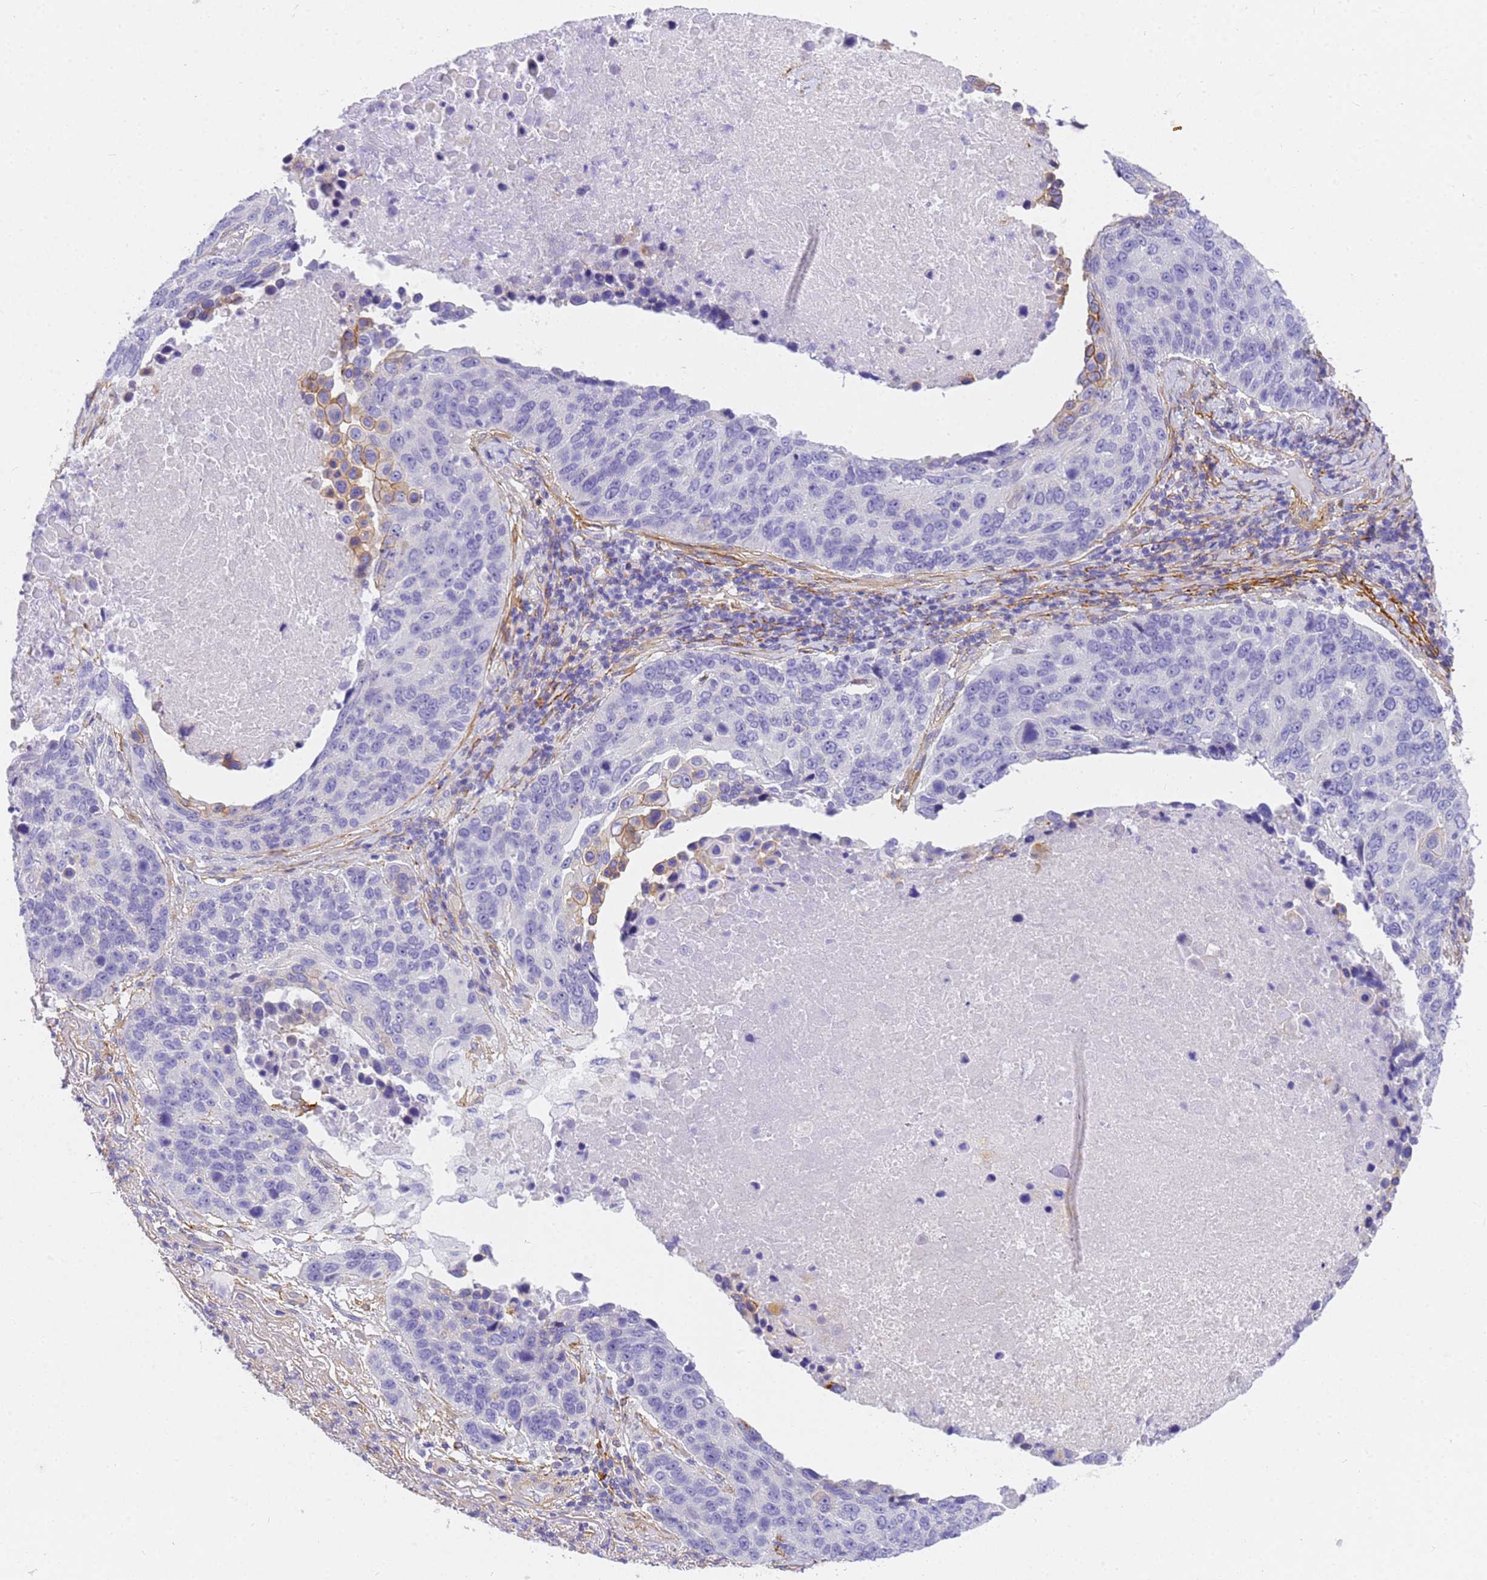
{"staining": {"intensity": "moderate", "quantity": "<25%", "location": "cytoplasmic/membranous"}, "tissue": "lung cancer", "cell_type": "Tumor cells", "image_type": "cancer", "snomed": [{"axis": "morphology", "description": "Normal tissue, NOS"}, {"axis": "morphology", "description": "Squamous cell carcinoma, NOS"}, {"axis": "topography", "description": "Lymph node"}, {"axis": "topography", "description": "Lung"}], "caption": "Lung cancer (squamous cell carcinoma) stained with DAB immunohistochemistry (IHC) demonstrates low levels of moderate cytoplasmic/membranous expression in about <25% of tumor cells. (IHC, brightfield microscopy, high magnification).", "gene": "MVB12A", "patient": {"sex": "male", "age": 66}}